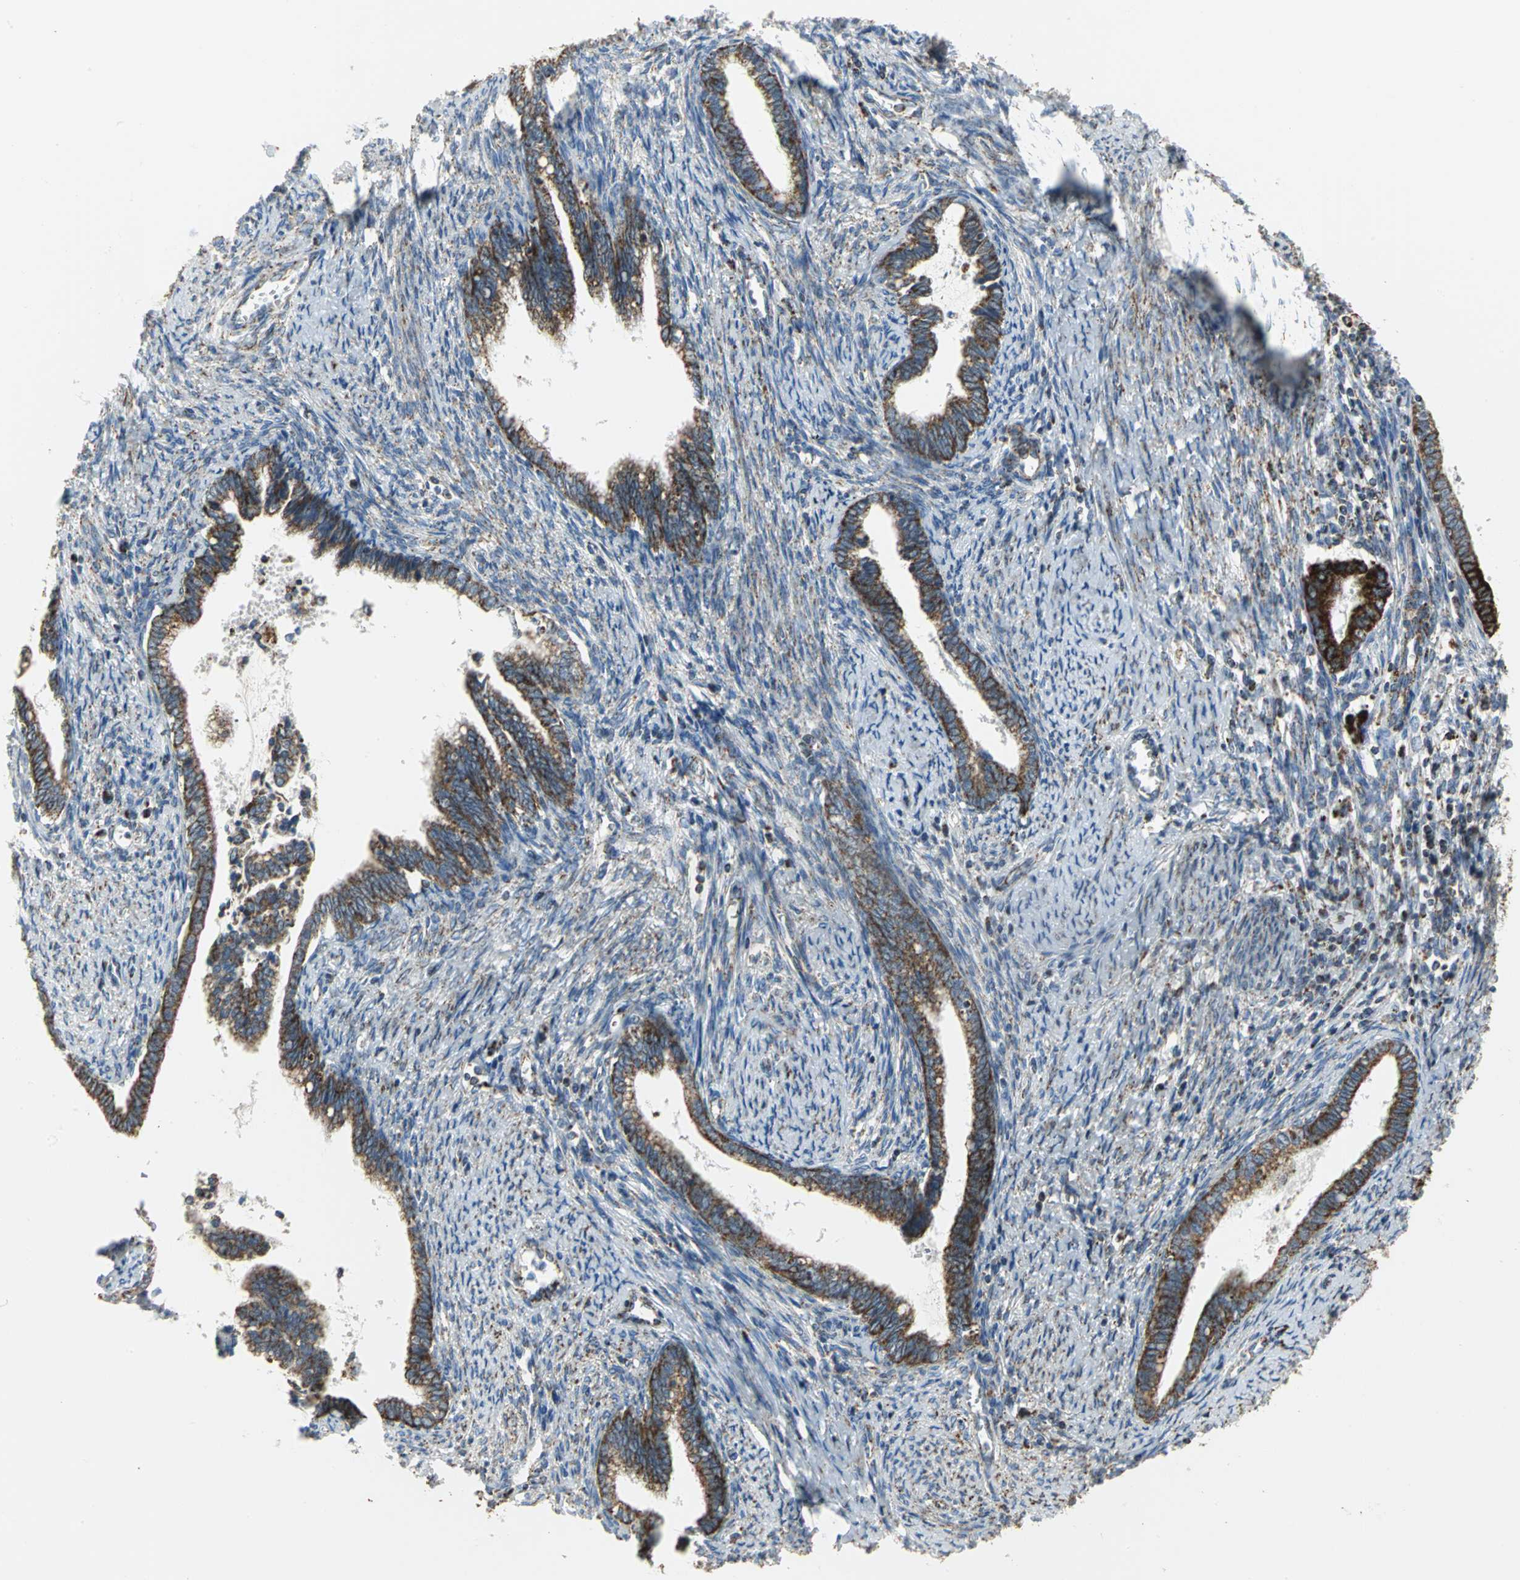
{"staining": {"intensity": "moderate", "quantity": ">75%", "location": "cytoplasmic/membranous"}, "tissue": "cervical cancer", "cell_type": "Tumor cells", "image_type": "cancer", "snomed": [{"axis": "morphology", "description": "Adenocarcinoma, NOS"}, {"axis": "topography", "description": "Cervix"}], "caption": "IHC image of human cervical adenocarcinoma stained for a protein (brown), which demonstrates medium levels of moderate cytoplasmic/membranous positivity in about >75% of tumor cells.", "gene": "NTRK1", "patient": {"sex": "female", "age": 44}}